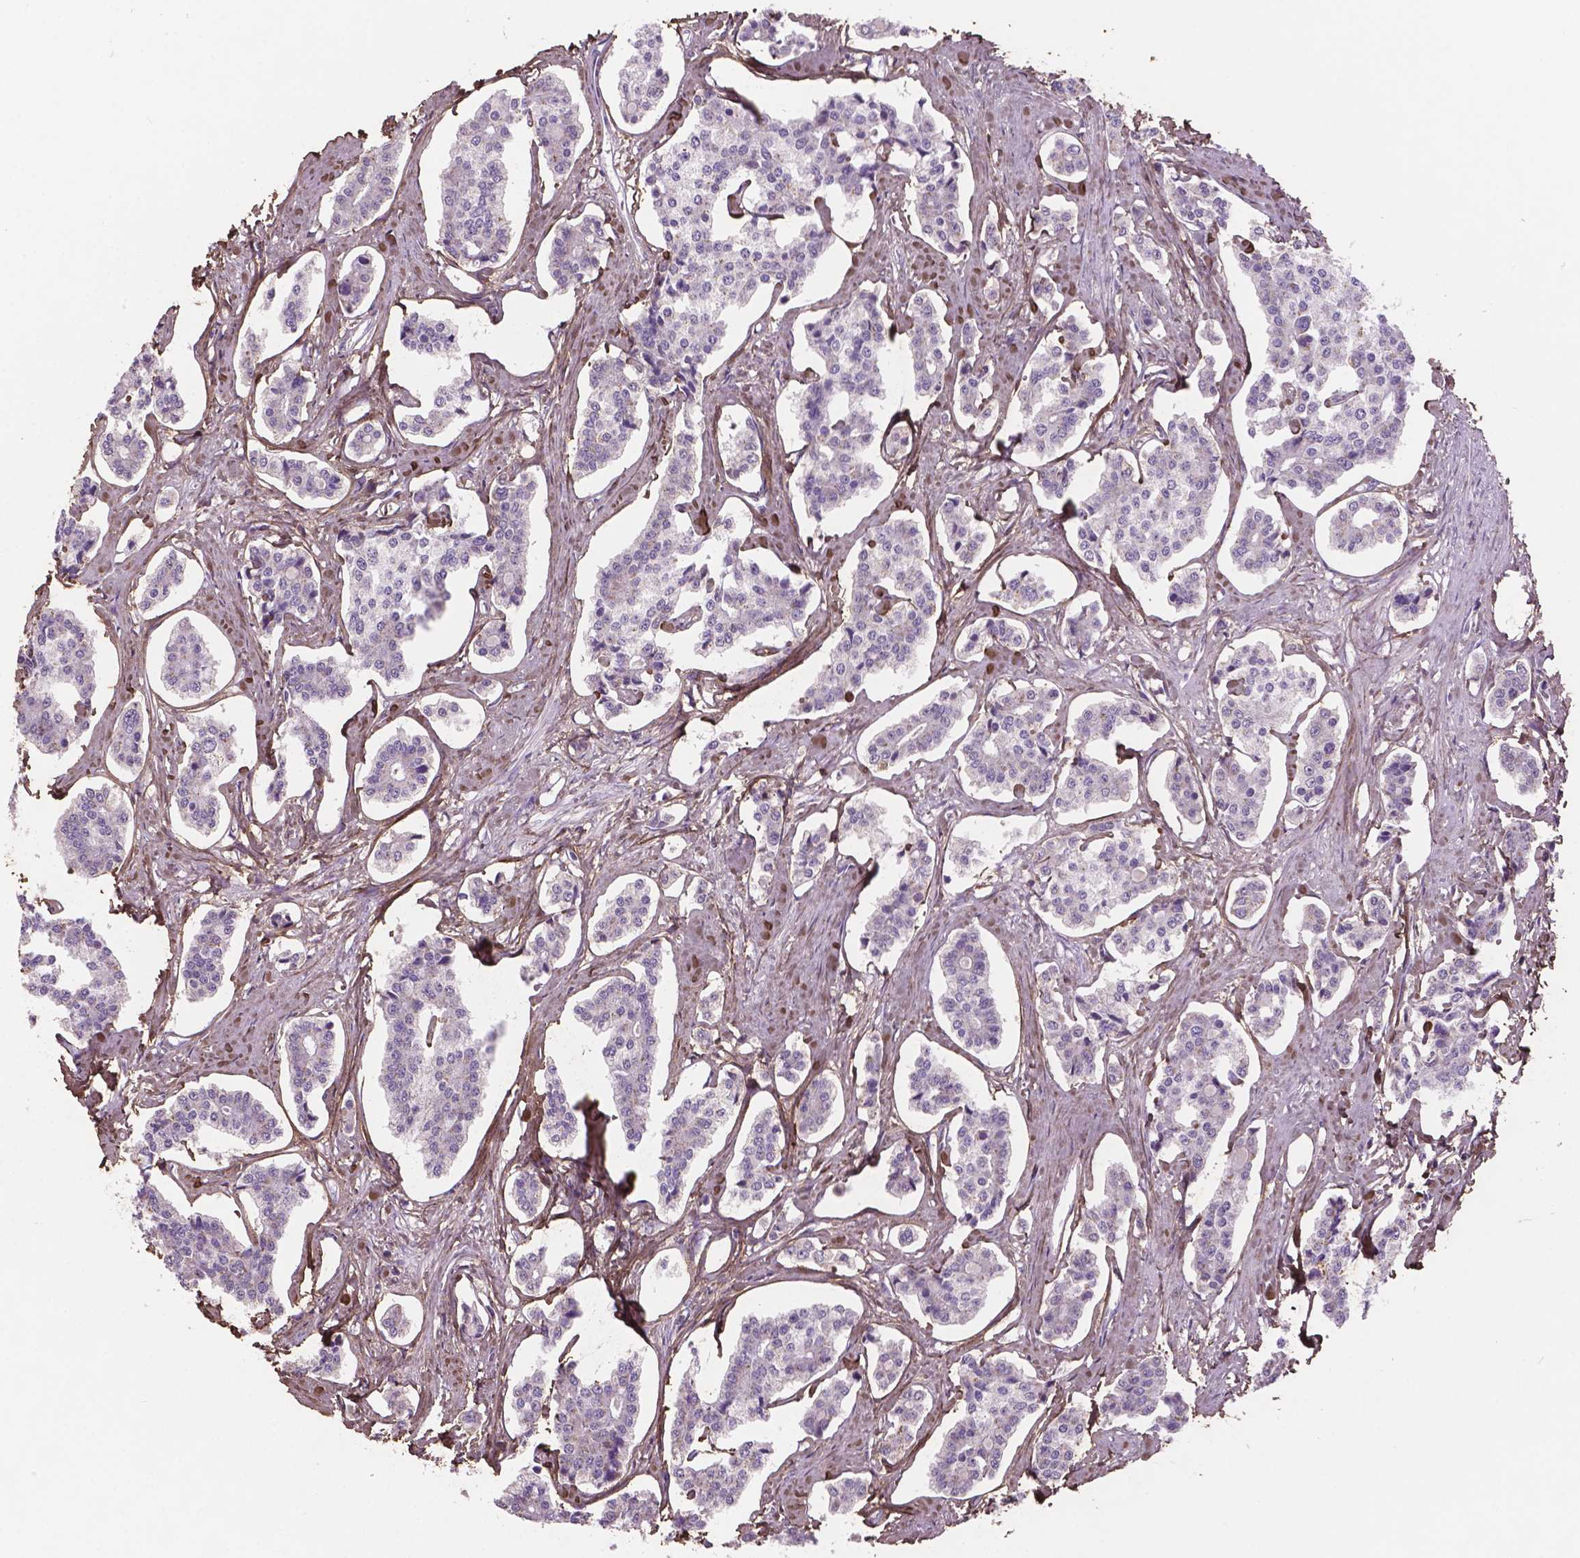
{"staining": {"intensity": "negative", "quantity": "none", "location": "none"}, "tissue": "carcinoid", "cell_type": "Tumor cells", "image_type": "cancer", "snomed": [{"axis": "morphology", "description": "Carcinoid, malignant, NOS"}, {"axis": "topography", "description": "Small intestine"}], "caption": "Immunohistochemical staining of malignant carcinoid demonstrates no significant positivity in tumor cells.", "gene": "DLG2", "patient": {"sex": "female", "age": 65}}